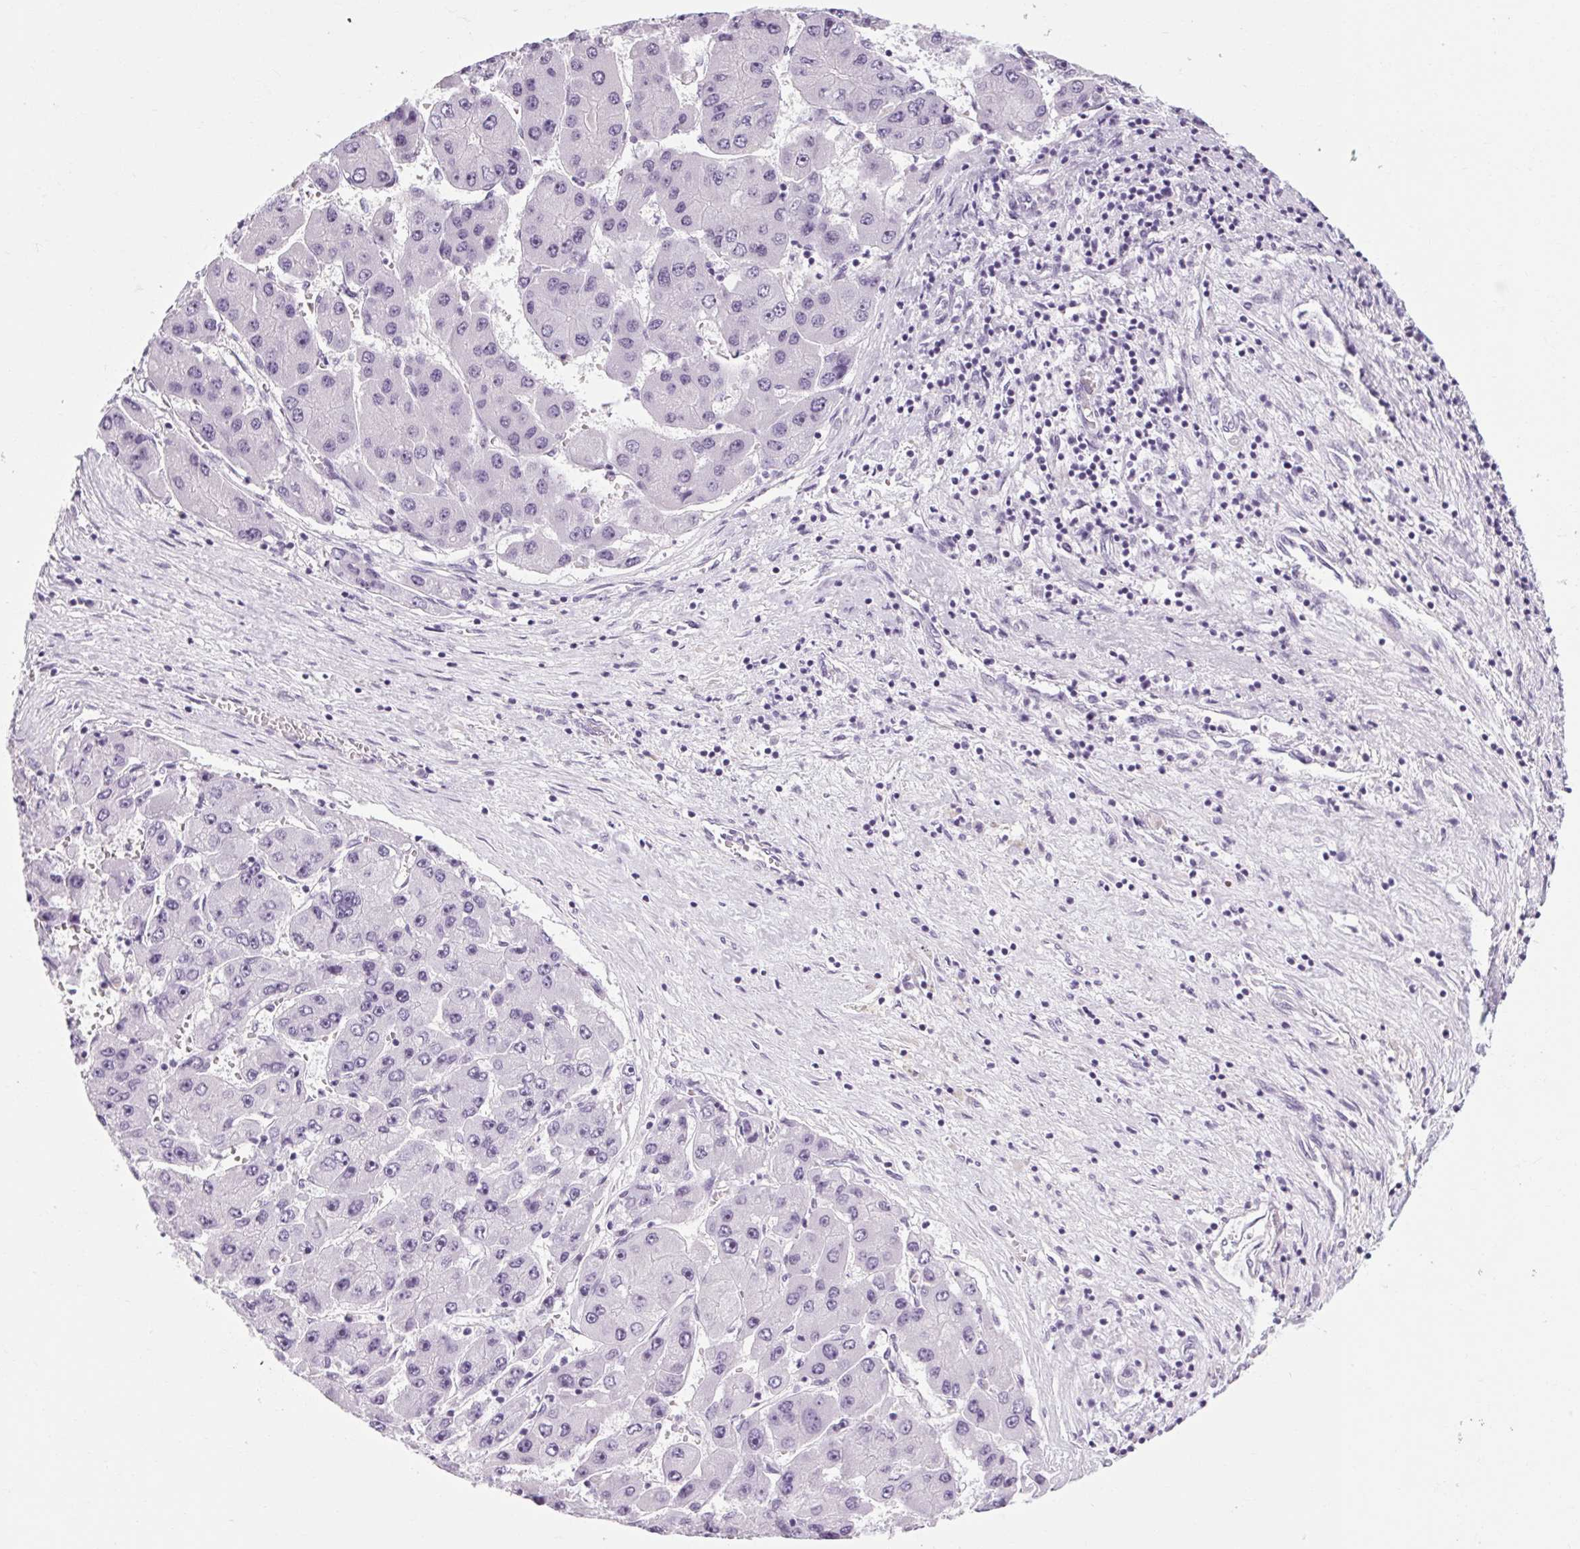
{"staining": {"intensity": "negative", "quantity": "none", "location": "none"}, "tissue": "liver cancer", "cell_type": "Tumor cells", "image_type": "cancer", "snomed": [{"axis": "morphology", "description": "Carcinoma, Hepatocellular, NOS"}, {"axis": "topography", "description": "Liver"}], "caption": "Immunohistochemical staining of hepatocellular carcinoma (liver) displays no significant expression in tumor cells.", "gene": "POMC", "patient": {"sex": "female", "age": 61}}